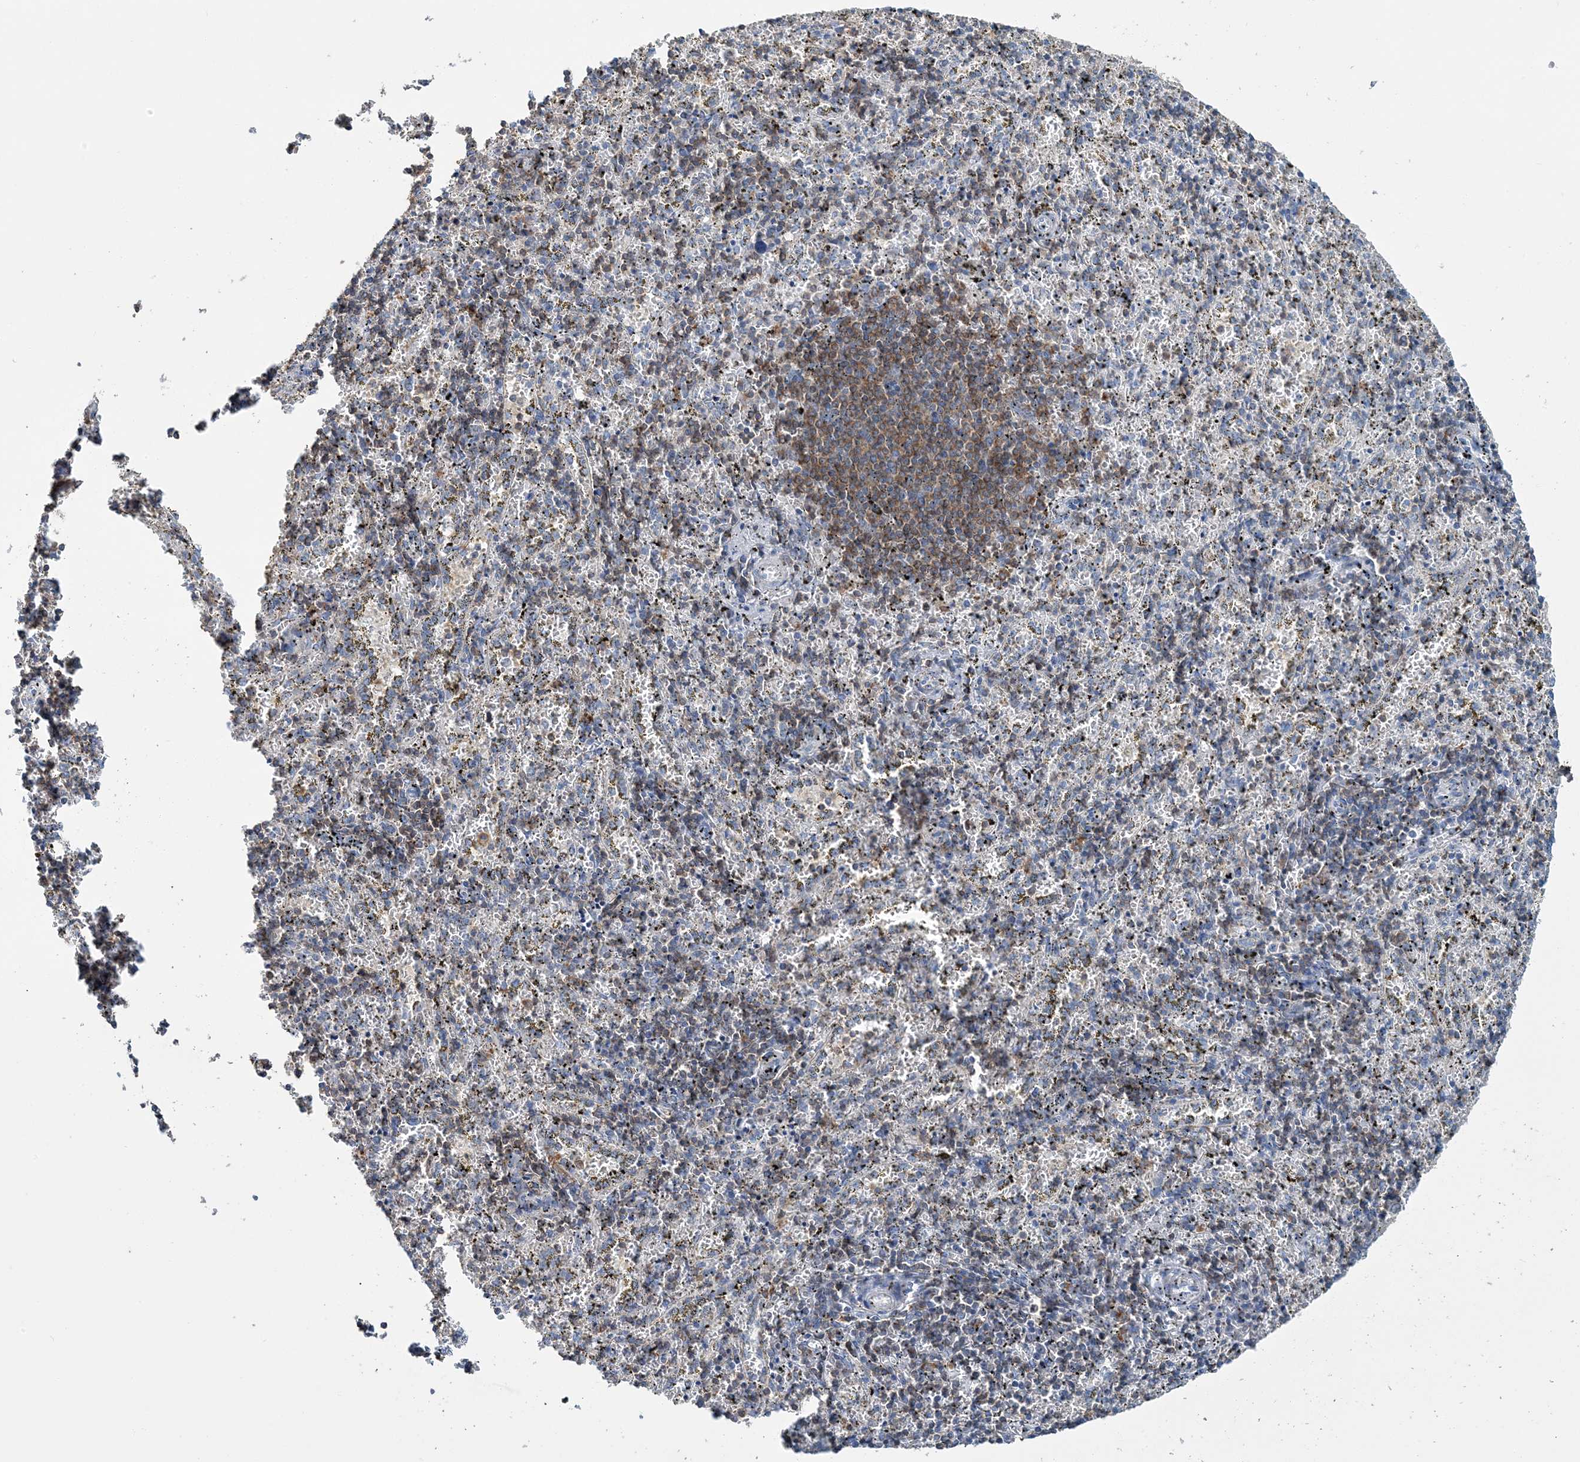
{"staining": {"intensity": "moderate", "quantity": "25%-75%", "location": "cytoplasmic/membranous"}, "tissue": "spleen", "cell_type": "Cells in red pulp", "image_type": "normal", "snomed": [{"axis": "morphology", "description": "Normal tissue, NOS"}, {"axis": "topography", "description": "Spleen"}], "caption": "Normal spleen was stained to show a protein in brown. There is medium levels of moderate cytoplasmic/membranous staining in approximately 25%-75% of cells in red pulp. (Stains: DAB in brown, nuclei in blue, Microscopy: brightfield microscopy at high magnification).", "gene": "TMLHE", "patient": {"sex": "male", "age": 11}}